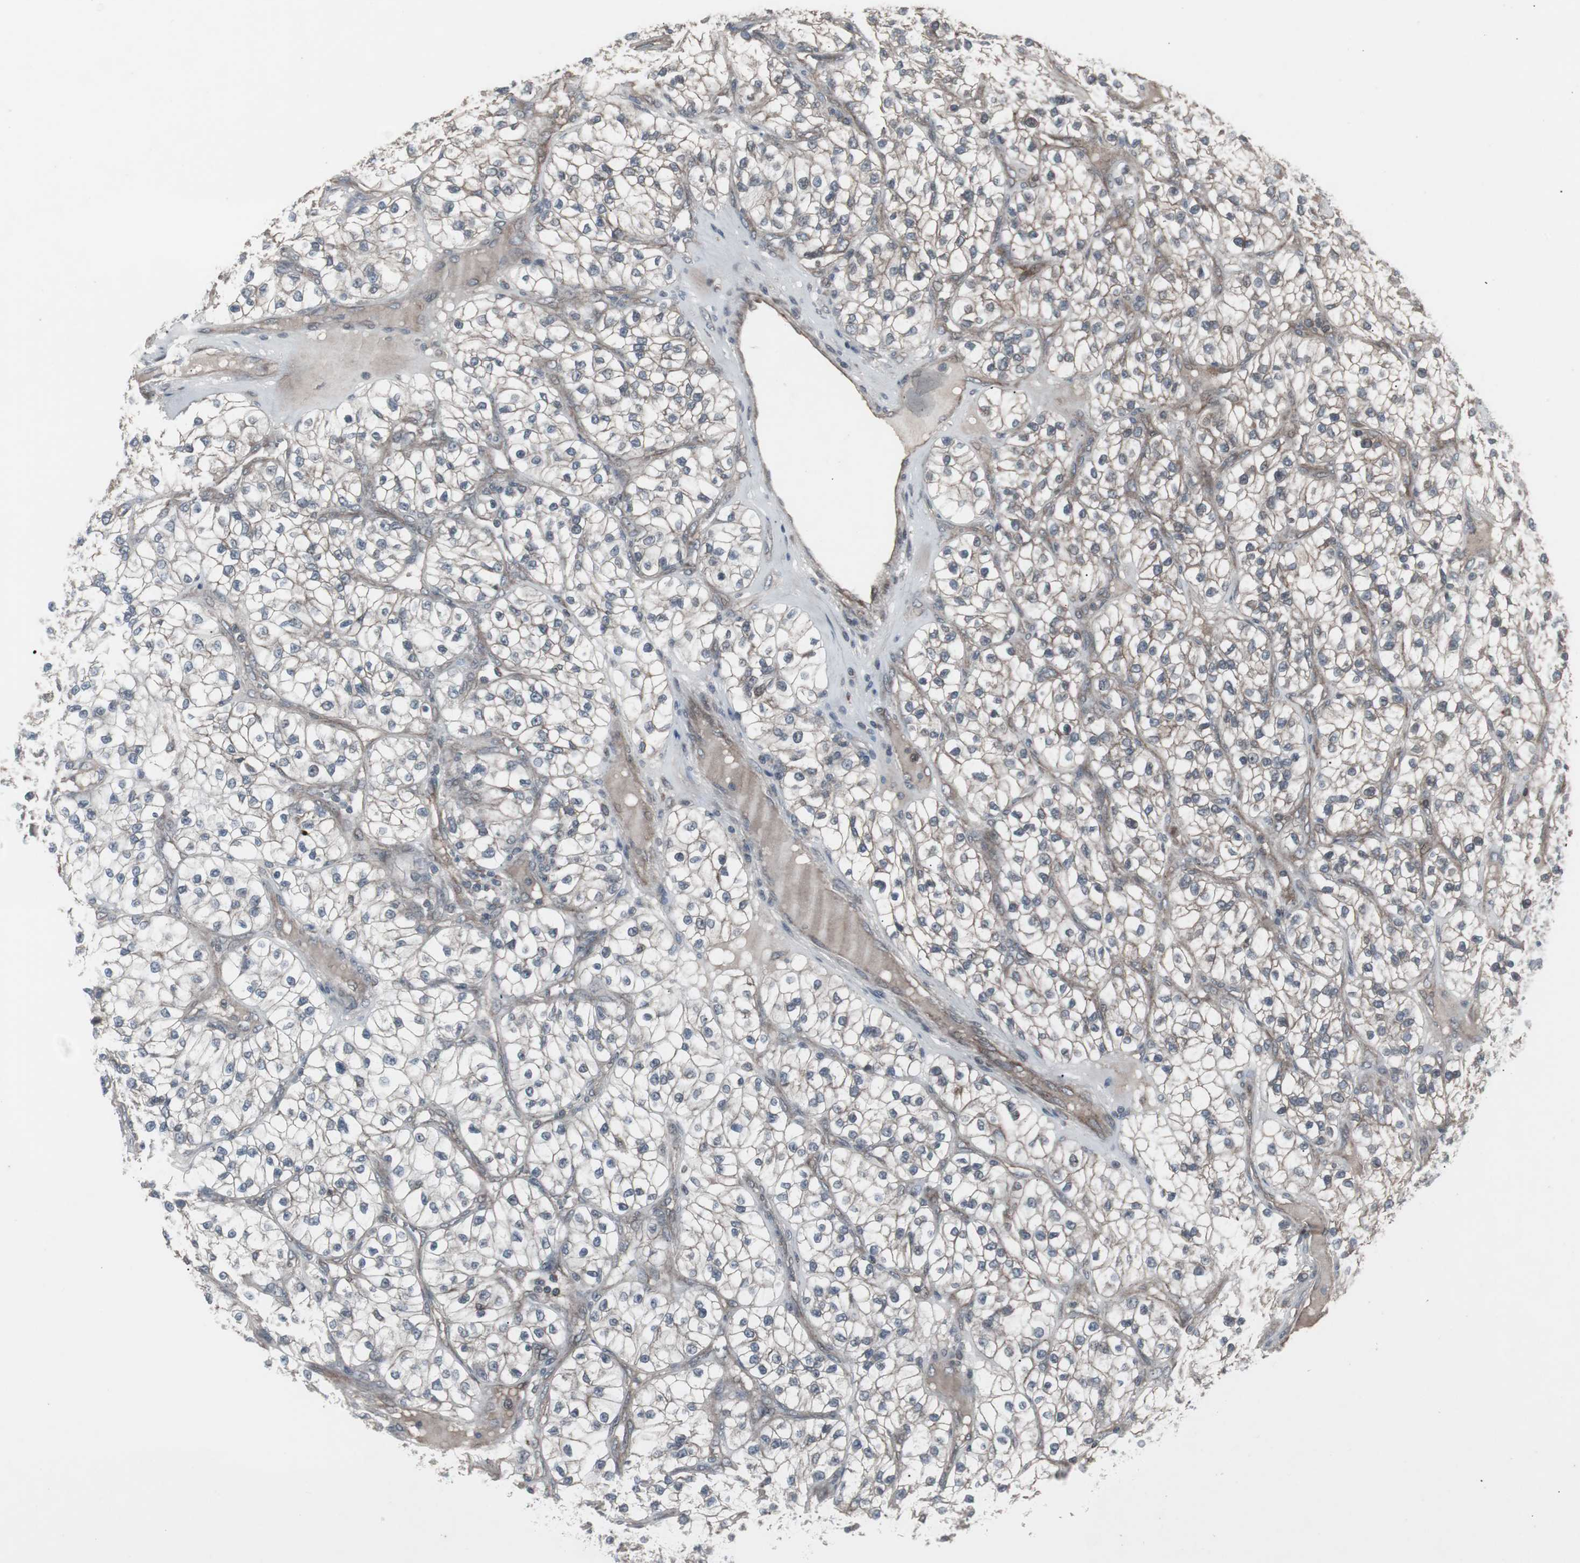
{"staining": {"intensity": "negative", "quantity": "none", "location": "none"}, "tissue": "renal cancer", "cell_type": "Tumor cells", "image_type": "cancer", "snomed": [{"axis": "morphology", "description": "Adenocarcinoma, NOS"}, {"axis": "topography", "description": "Kidney"}], "caption": "Tumor cells are negative for protein expression in human renal cancer.", "gene": "SSTR2", "patient": {"sex": "female", "age": 57}}